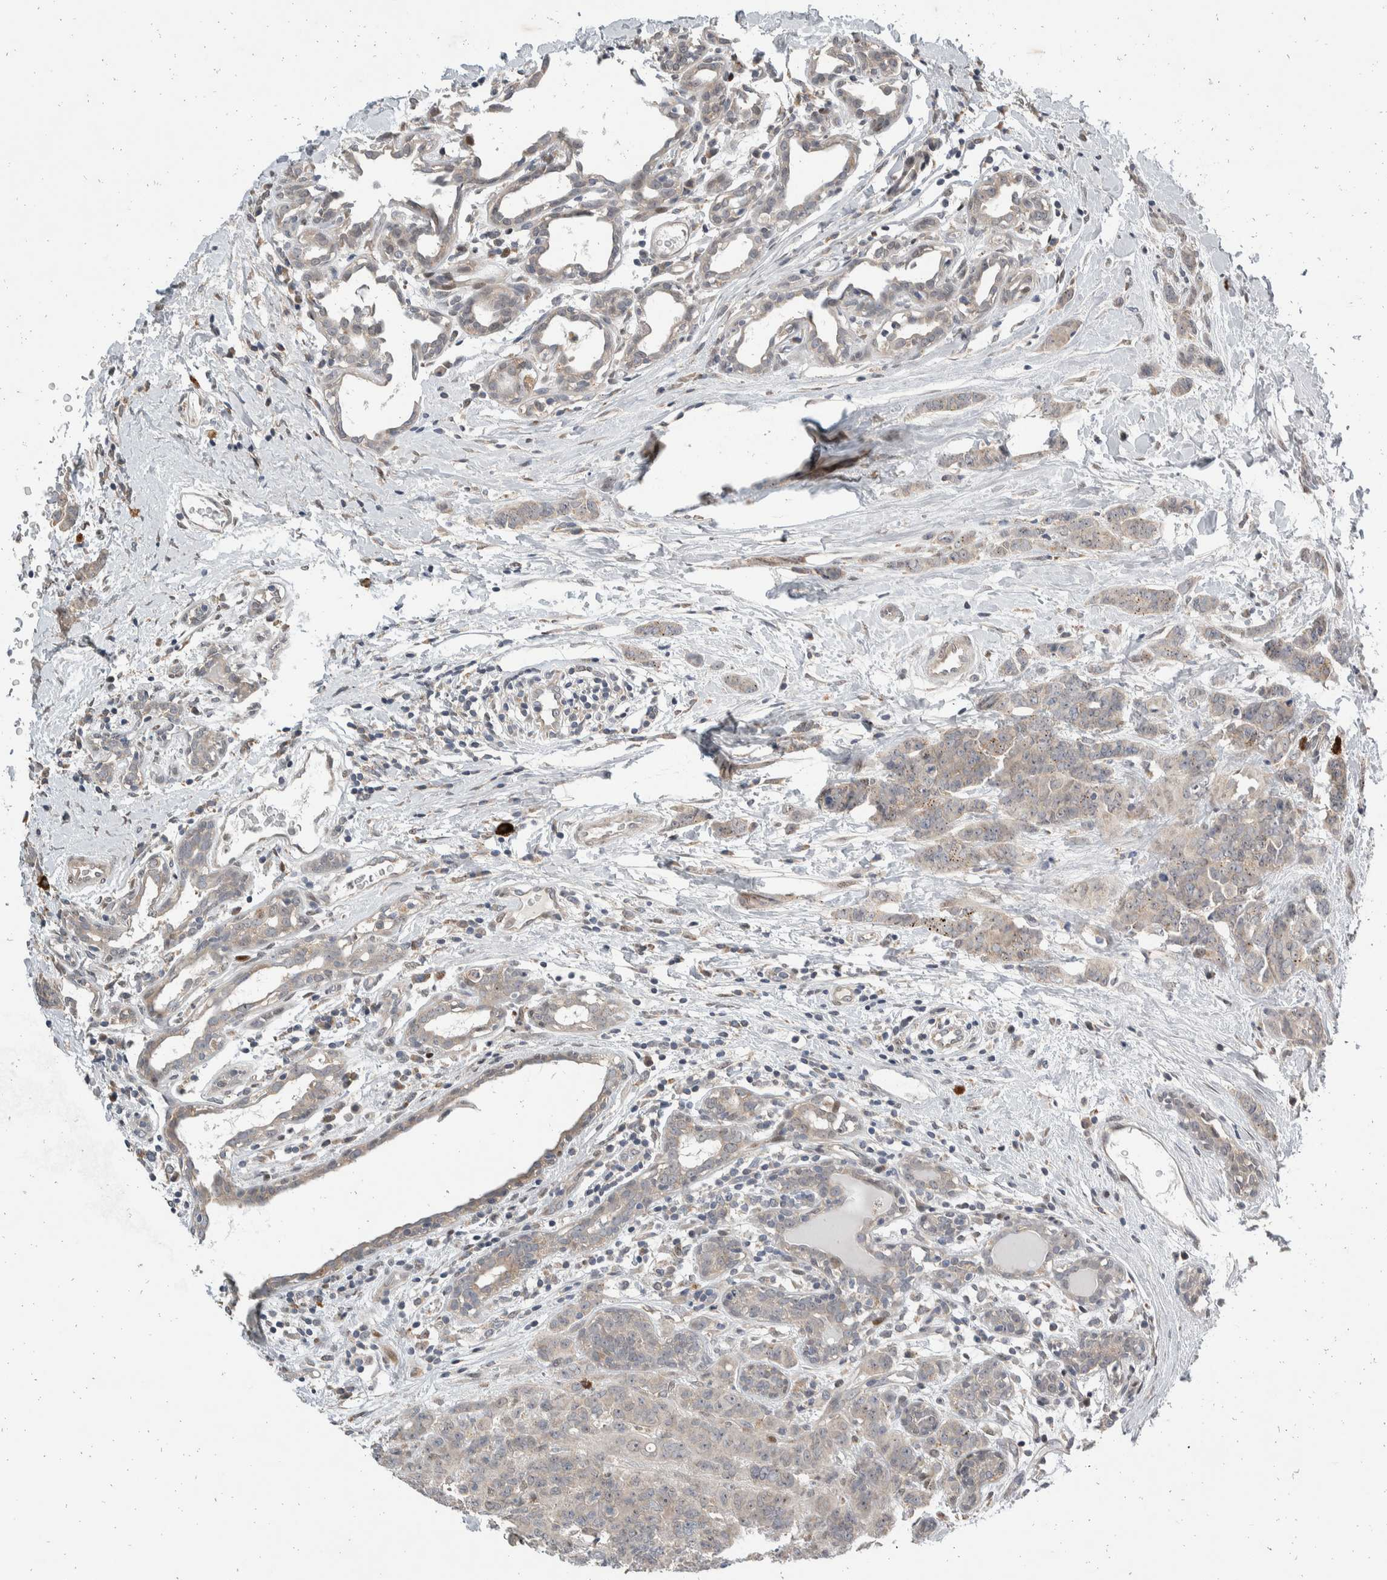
{"staining": {"intensity": "weak", "quantity": "<25%", "location": "cytoplasmic/membranous"}, "tissue": "breast cancer", "cell_type": "Tumor cells", "image_type": "cancer", "snomed": [{"axis": "morphology", "description": "Normal tissue, NOS"}, {"axis": "morphology", "description": "Duct carcinoma"}, {"axis": "topography", "description": "Breast"}], "caption": "IHC micrograph of neoplastic tissue: human breast invasive ductal carcinoma stained with DAB shows no significant protein staining in tumor cells.", "gene": "ZNF703", "patient": {"sex": "female", "age": 40}}